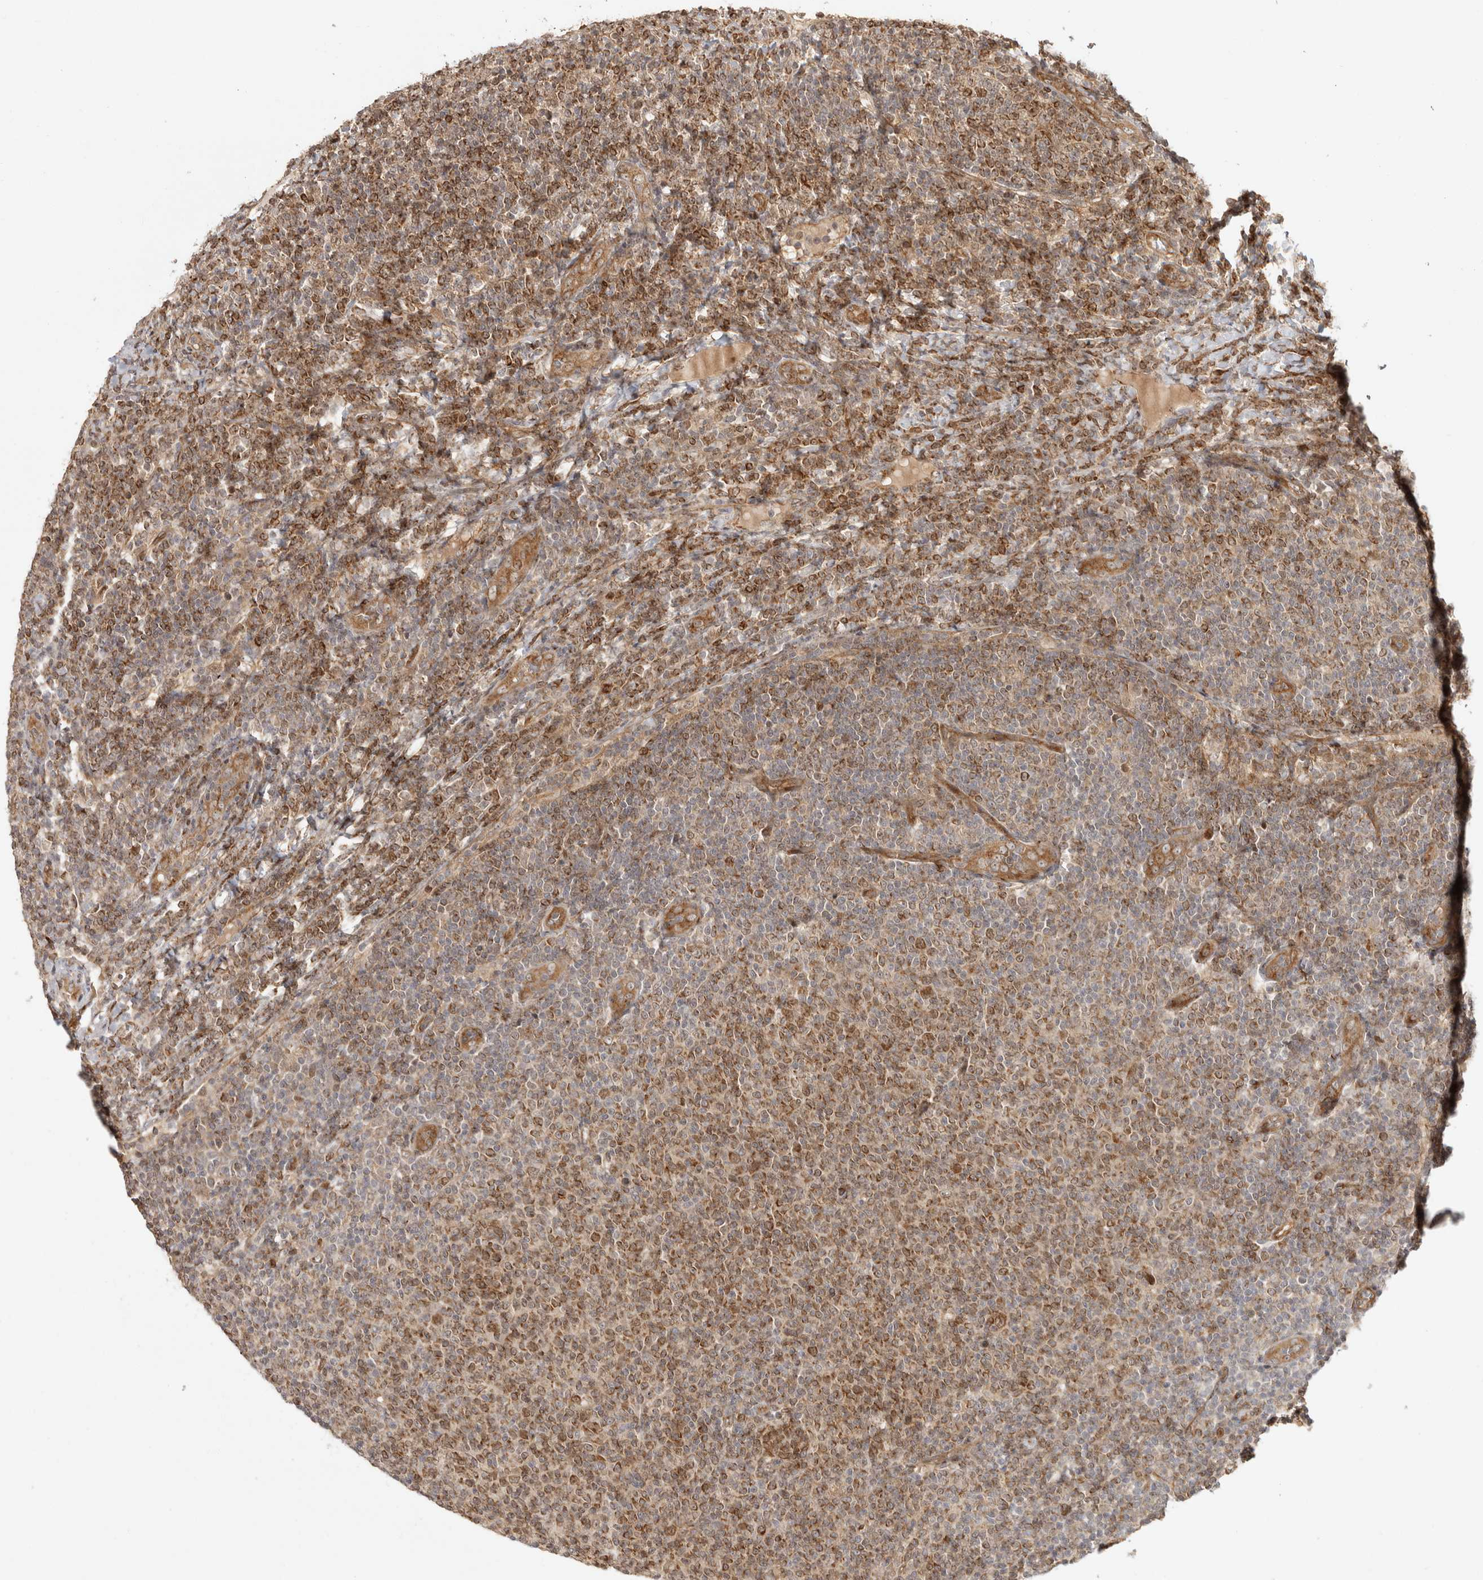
{"staining": {"intensity": "moderate", "quantity": ">75%", "location": "cytoplasmic/membranous"}, "tissue": "lymphoma", "cell_type": "Tumor cells", "image_type": "cancer", "snomed": [{"axis": "morphology", "description": "Malignant lymphoma, non-Hodgkin's type, Low grade"}, {"axis": "topography", "description": "Lymph node"}], "caption": "Lymphoma tissue exhibits moderate cytoplasmic/membranous positivity in approximately >75% of tumor cells (IHC, brightfield microscopy, high magnification).", "gene": "CAMSAP2", "patient": {"sex": "male", "age": 66}}